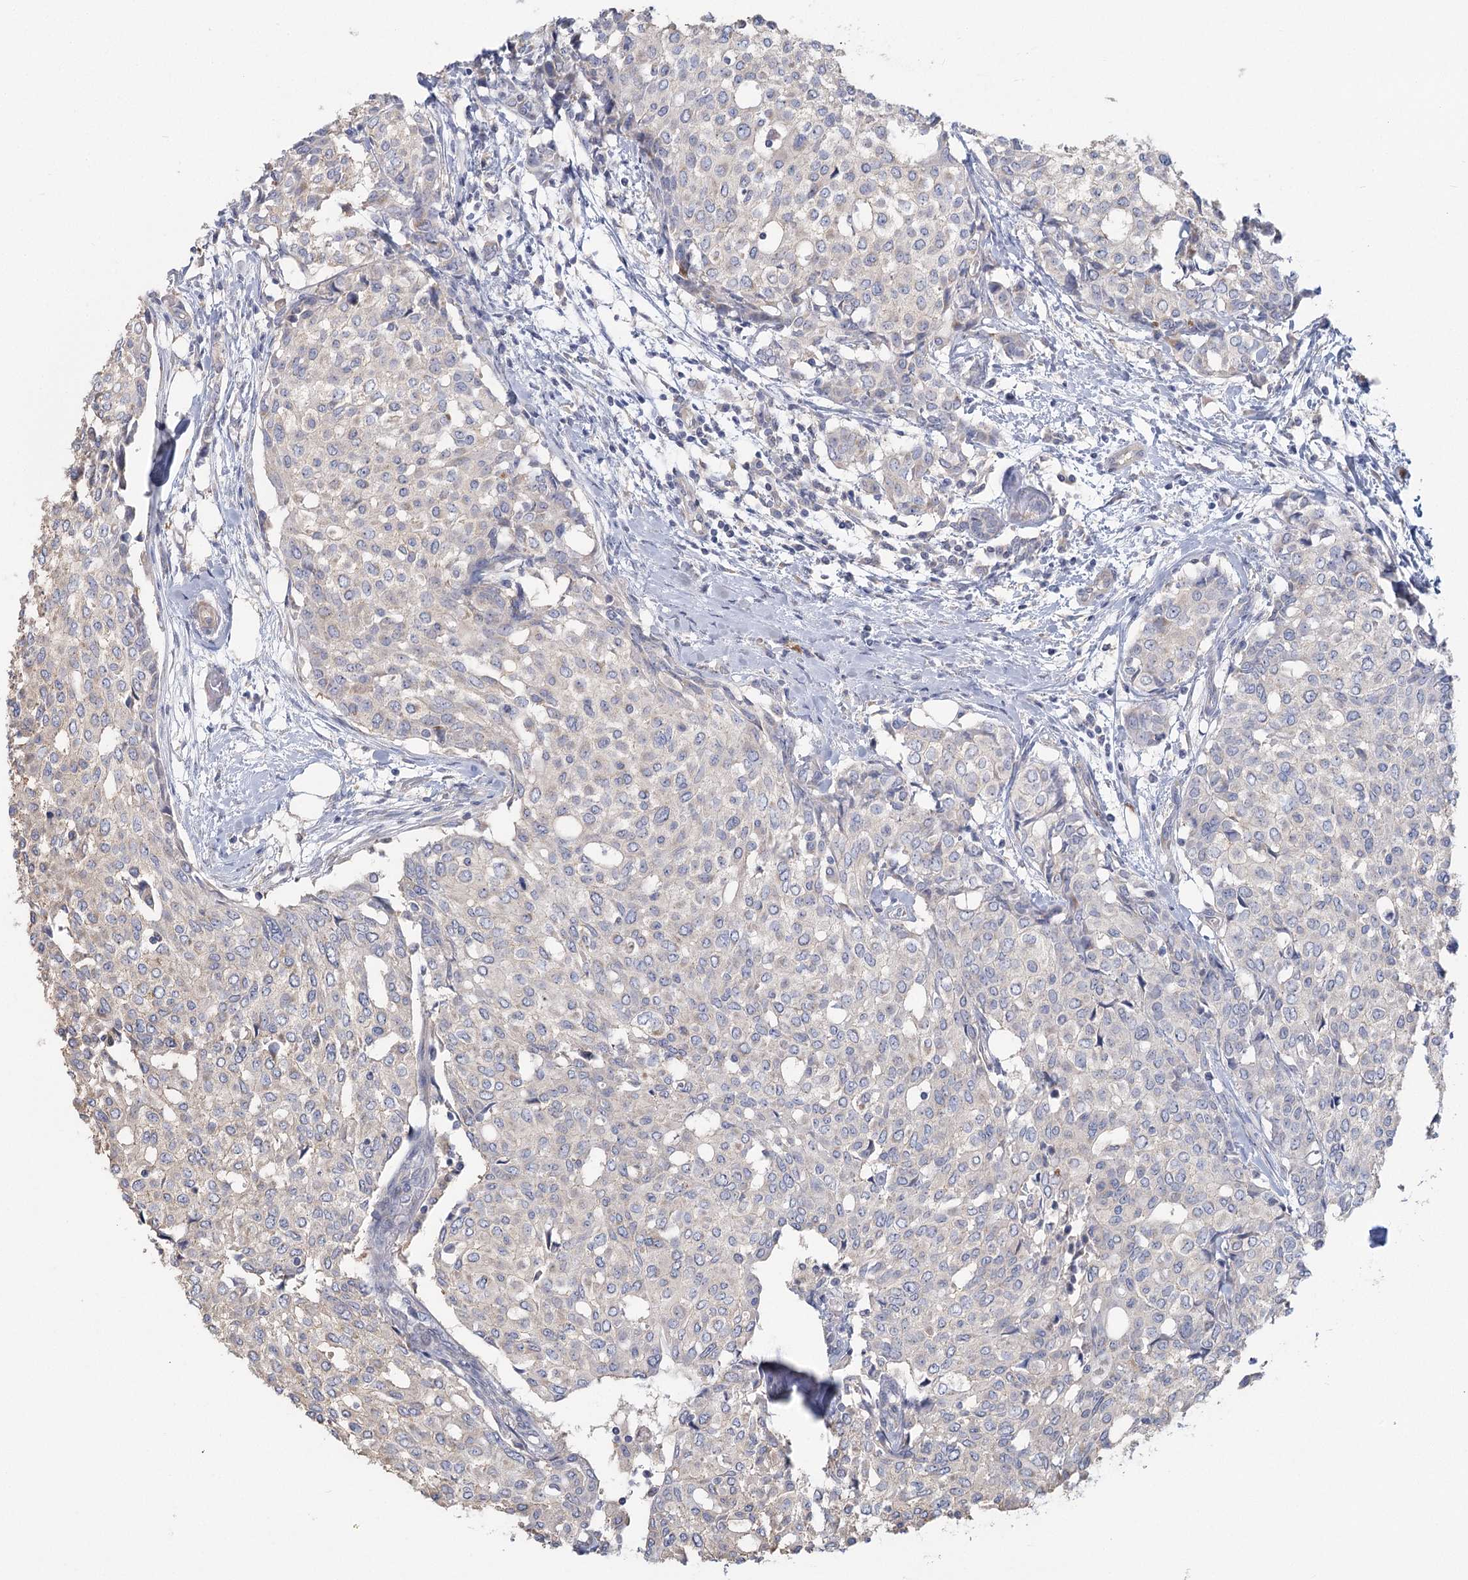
{"staining": {"intensity": "negative", "quantity": "none", "location": "none"}, "tissue": "breast cancer", "cell_type": "Tumor cells", "image_type": "cancer", "snomed": [{"axis": "morphology", "description": "Lobular carcinoma"}, {"axis": "topography", "description": "Breast"}], "caption": "Protein analysis of breast cancer exhibits no significant expression in tumor cells. (DAB (3,3'-diaminobenzidine) immunohistochemistry with hematoxylin counter stain).", "gene": "CNTLN", "patient": {"sex": "female", "age": 51}}